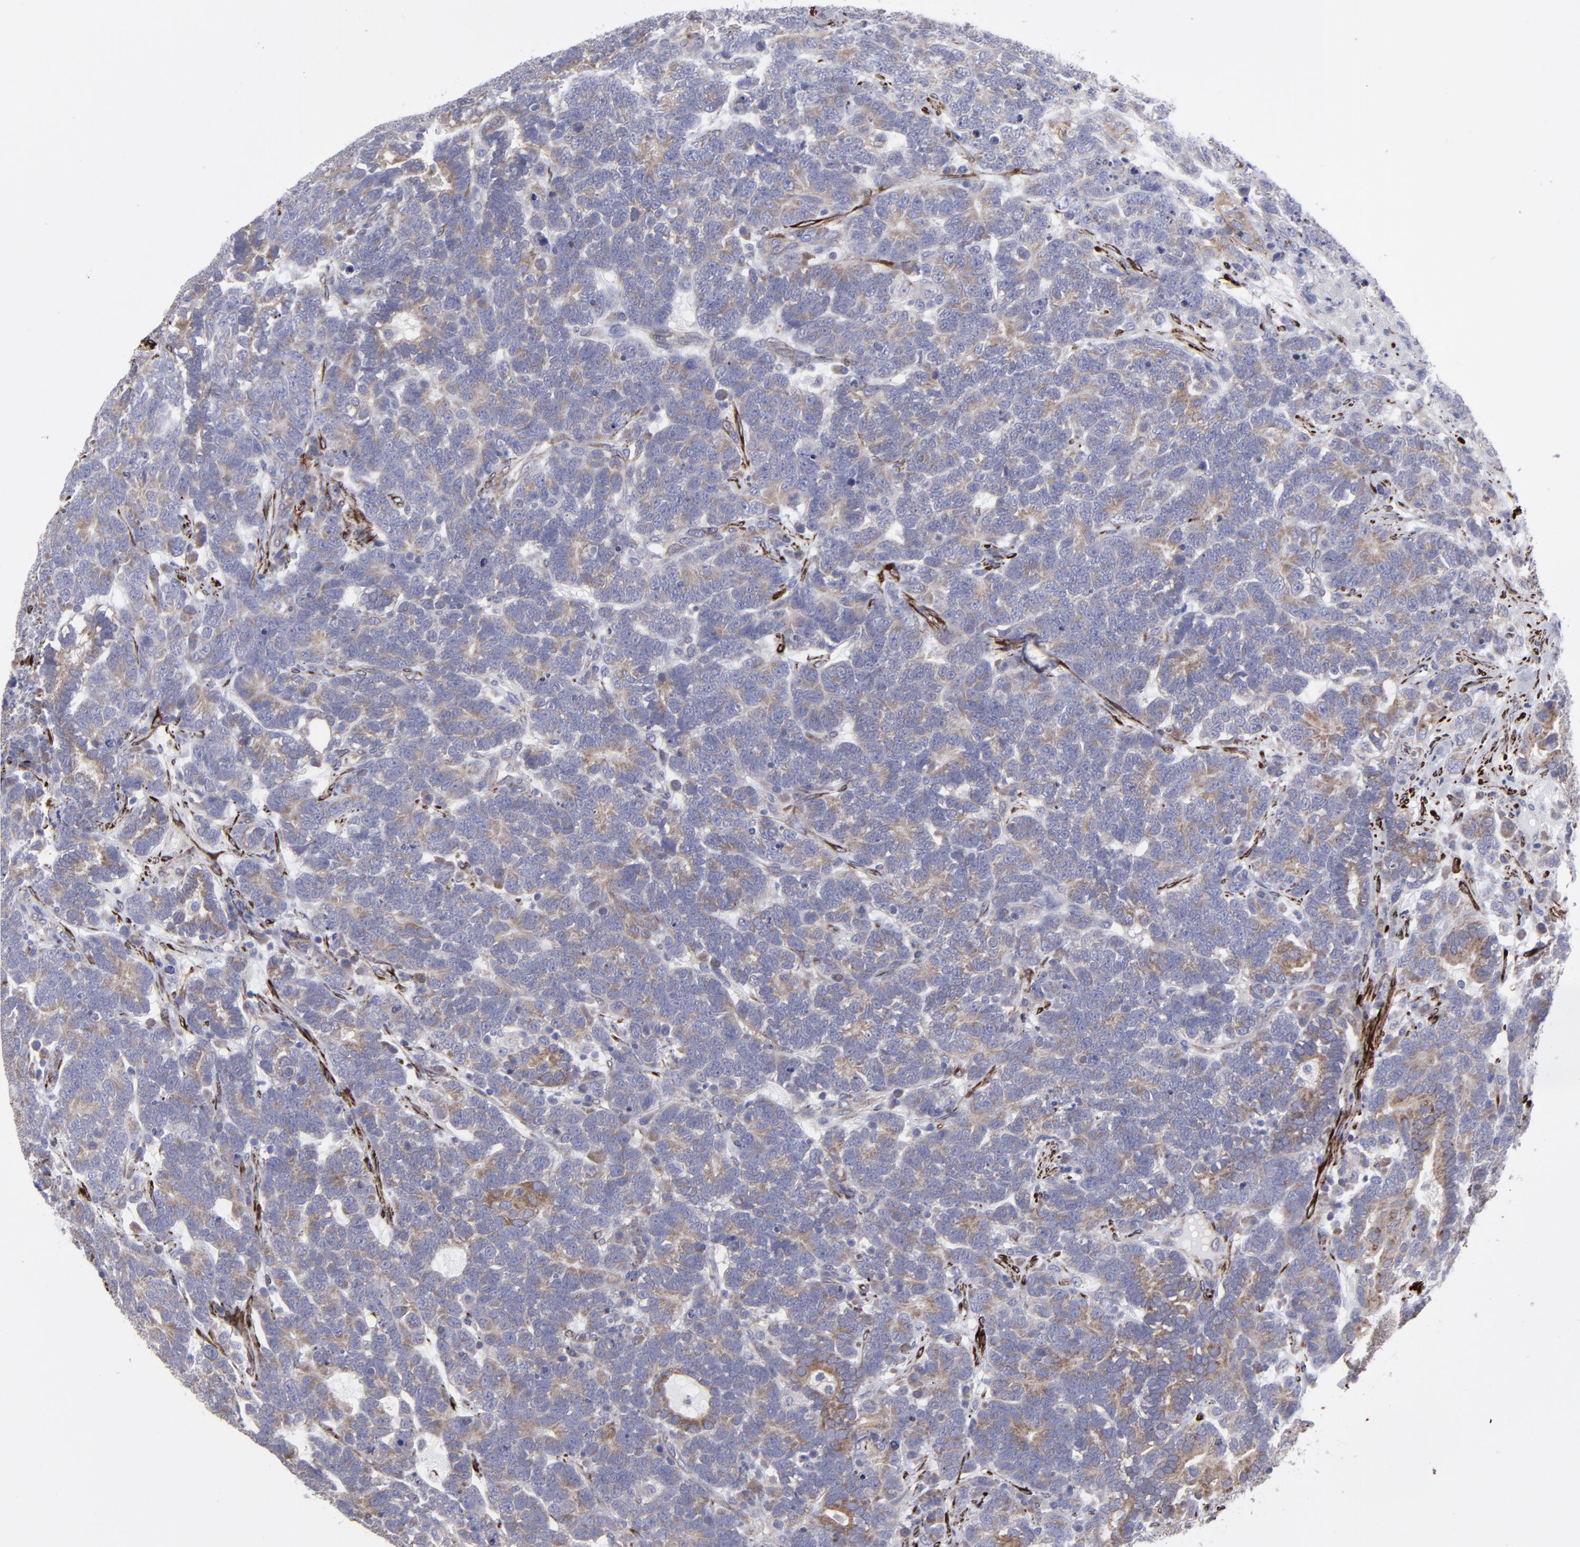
{"staining": {"intensity": "weak", "quantity": "25%-75%", "location": "cytoplasmic/membranous"}, "tissue": "testis cancer", "cell_type": "Tumor cells", "image_type": "cancer", "snomed": [{"axis": "morphology", "description": "Carcinoma, Embryonal, NOS"}, {"axis": "topography", "description": "Testis"}], "caption": "Testis embryonal carcinoma stained for a protein (brown) shows weak cytoplasmic/membranous positive expression in approximately 25%-75% of tumor cells.", "gene": "SLMAP", "patient": {"sex": "male", "age": 26}}